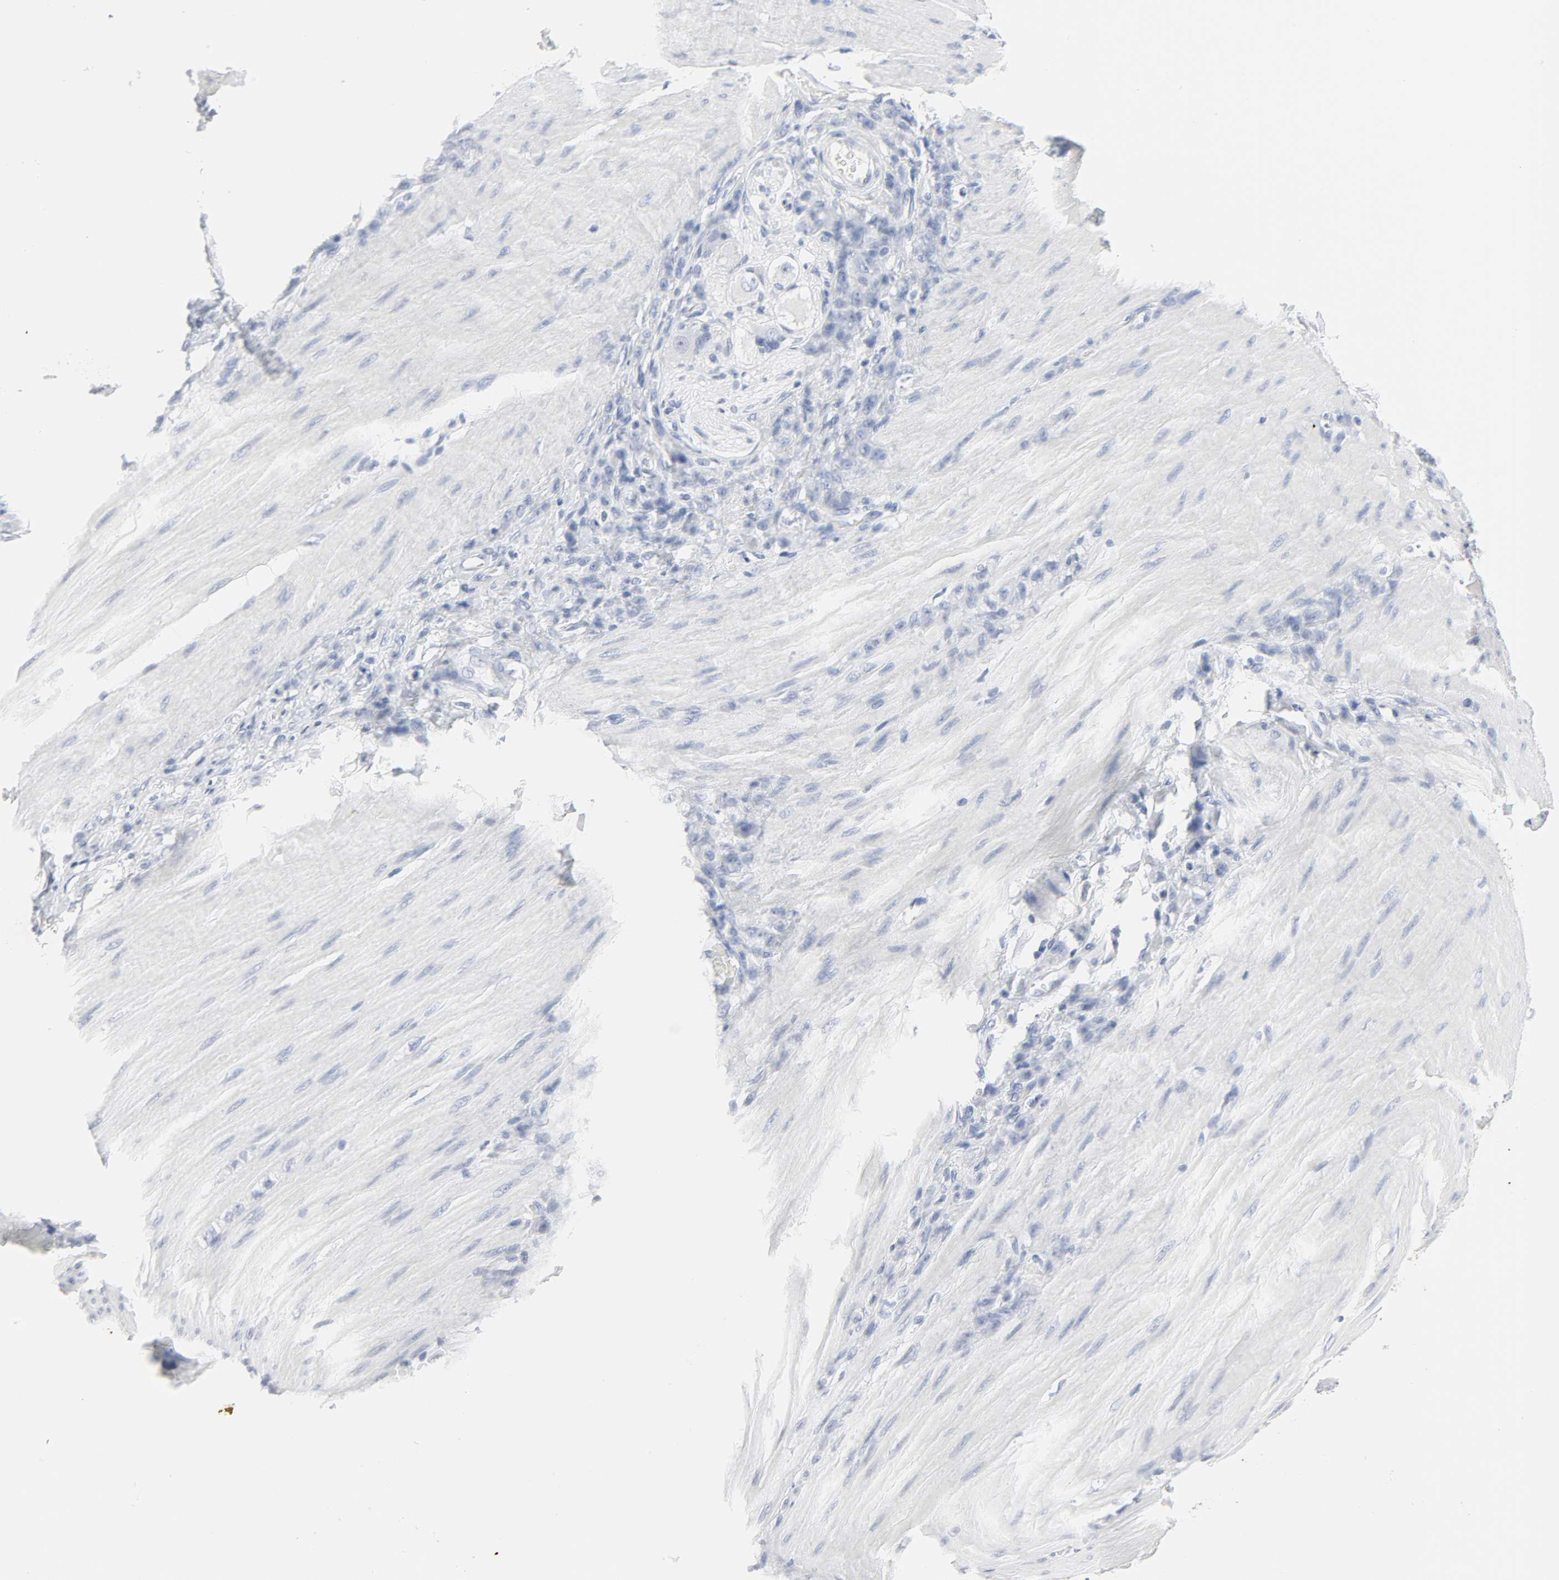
{"staining": {"intensity": "negative", "quantity": "none", "location": "none"}, "tissue": "stomach cancer", "cell_type": "Tumor cells", "image_type": "cancer", "snomed": [{"axis": "morphology", "description": "Adenocarcinoma, NOS"}, {"axis": "topography", "description": "Stomach"}], "caption": "Protein analysis of adenocarcinoma (stomach) demonstrates no significant expression in tumor cells.", "gene": "ACP3", "patient": {"sex": "male", "age": 82}}